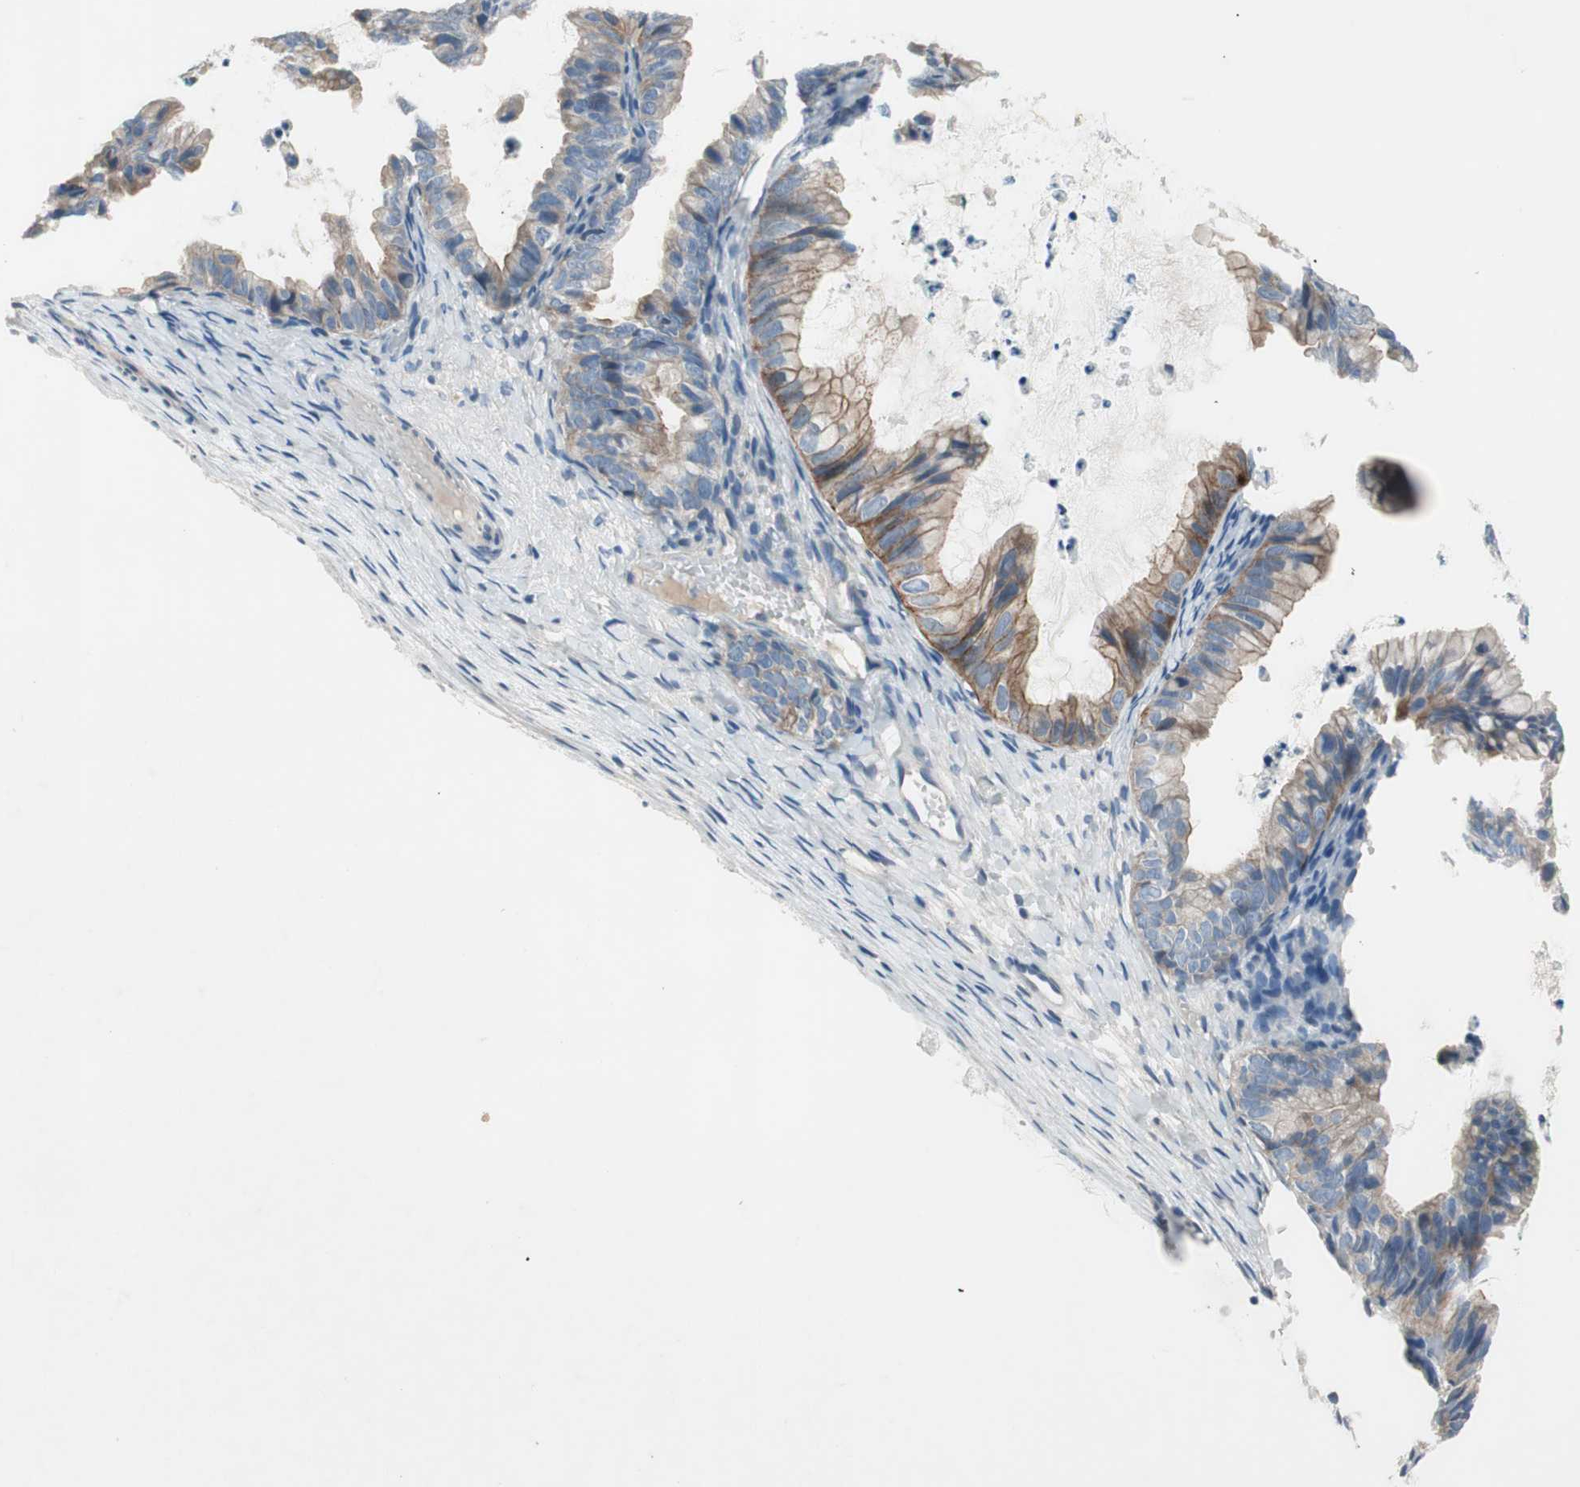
{"staining": {"intensity": "moderate", "quantity": "<25%", "location": "cytoplasmic/membranous"}, "tissue": "ovarian cancer", "cell_type": "Tumor cells", "image_type": "cancer", "snomed": [{"axis": "morphology", "description": "Cystadenocarcinoma, mucinous, NOS"}, {"axis": "topography", "description": "Ovary"}], "caption": "Immunohistochemical staining of human ovarian cancer exhibits moderate cytoplasmic/membranous protein expression in approximately <25% of tumor cells.", "gene": "PRRG4", "patient": {"sex": "female", "age": 36}}